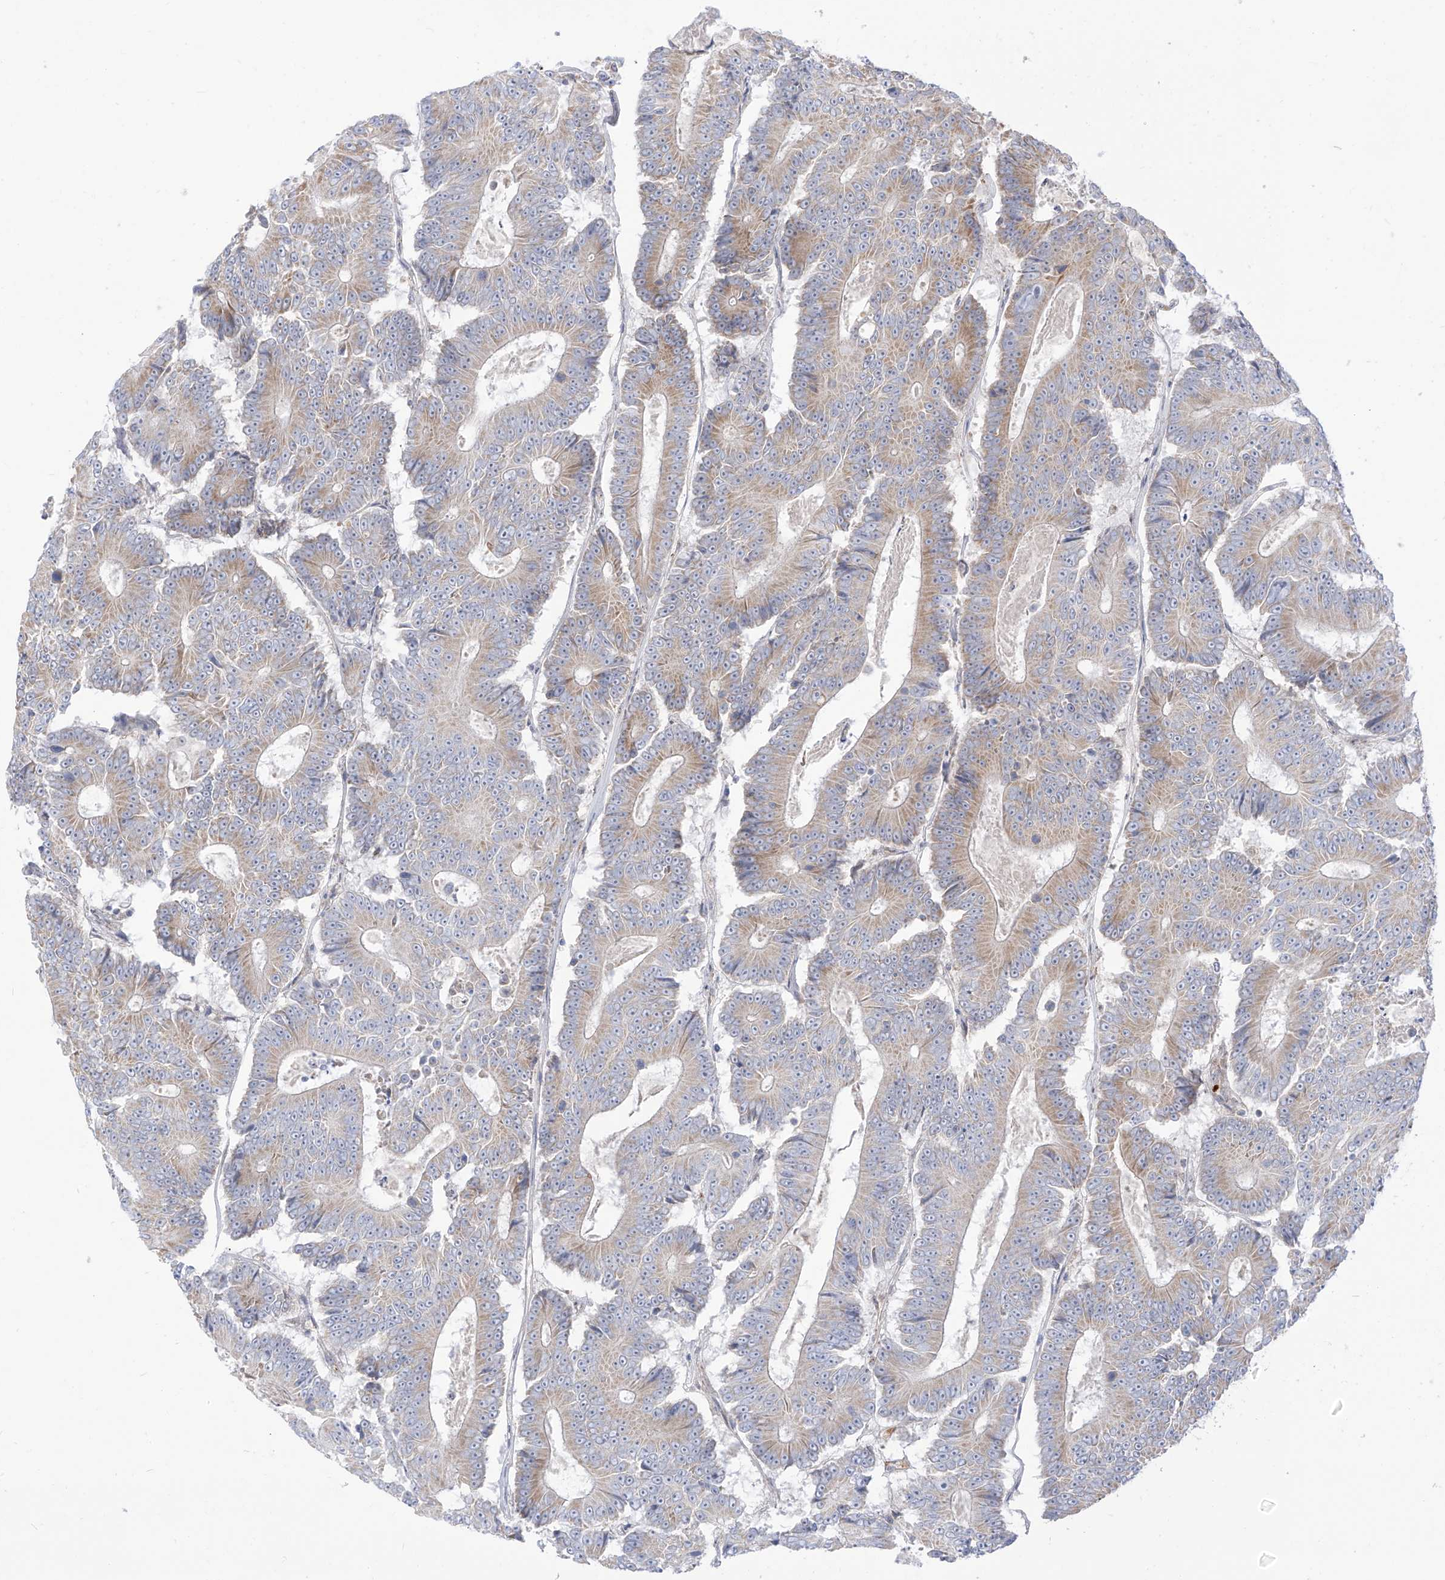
{"staining": {"intensity": "moderate", "quantity": "25%-75%", "location": "cytoplasmic/membranous"}, "tissue": "colorectal cancer", "cell_type": "Tumor cells", "image_type": "cancer", "snomed": [{"axis": "morphology", "description": "Adenocarcinoma, NOS"}, {"axis": "topography", "description": "Colon"}], "caption": "IHC photomicrograph of neoplastic tissue: colorectal cancer (adenocarcinoma) stained using IHC shows medium levels of moderate protein expression localized specifically in the cytoplasmic/membranous of tumor cells, appearing as a cytoplasmic/membranous brown color.", "gene": "ARHGEF40", "patient": {"sex": "male", "age": 83}}